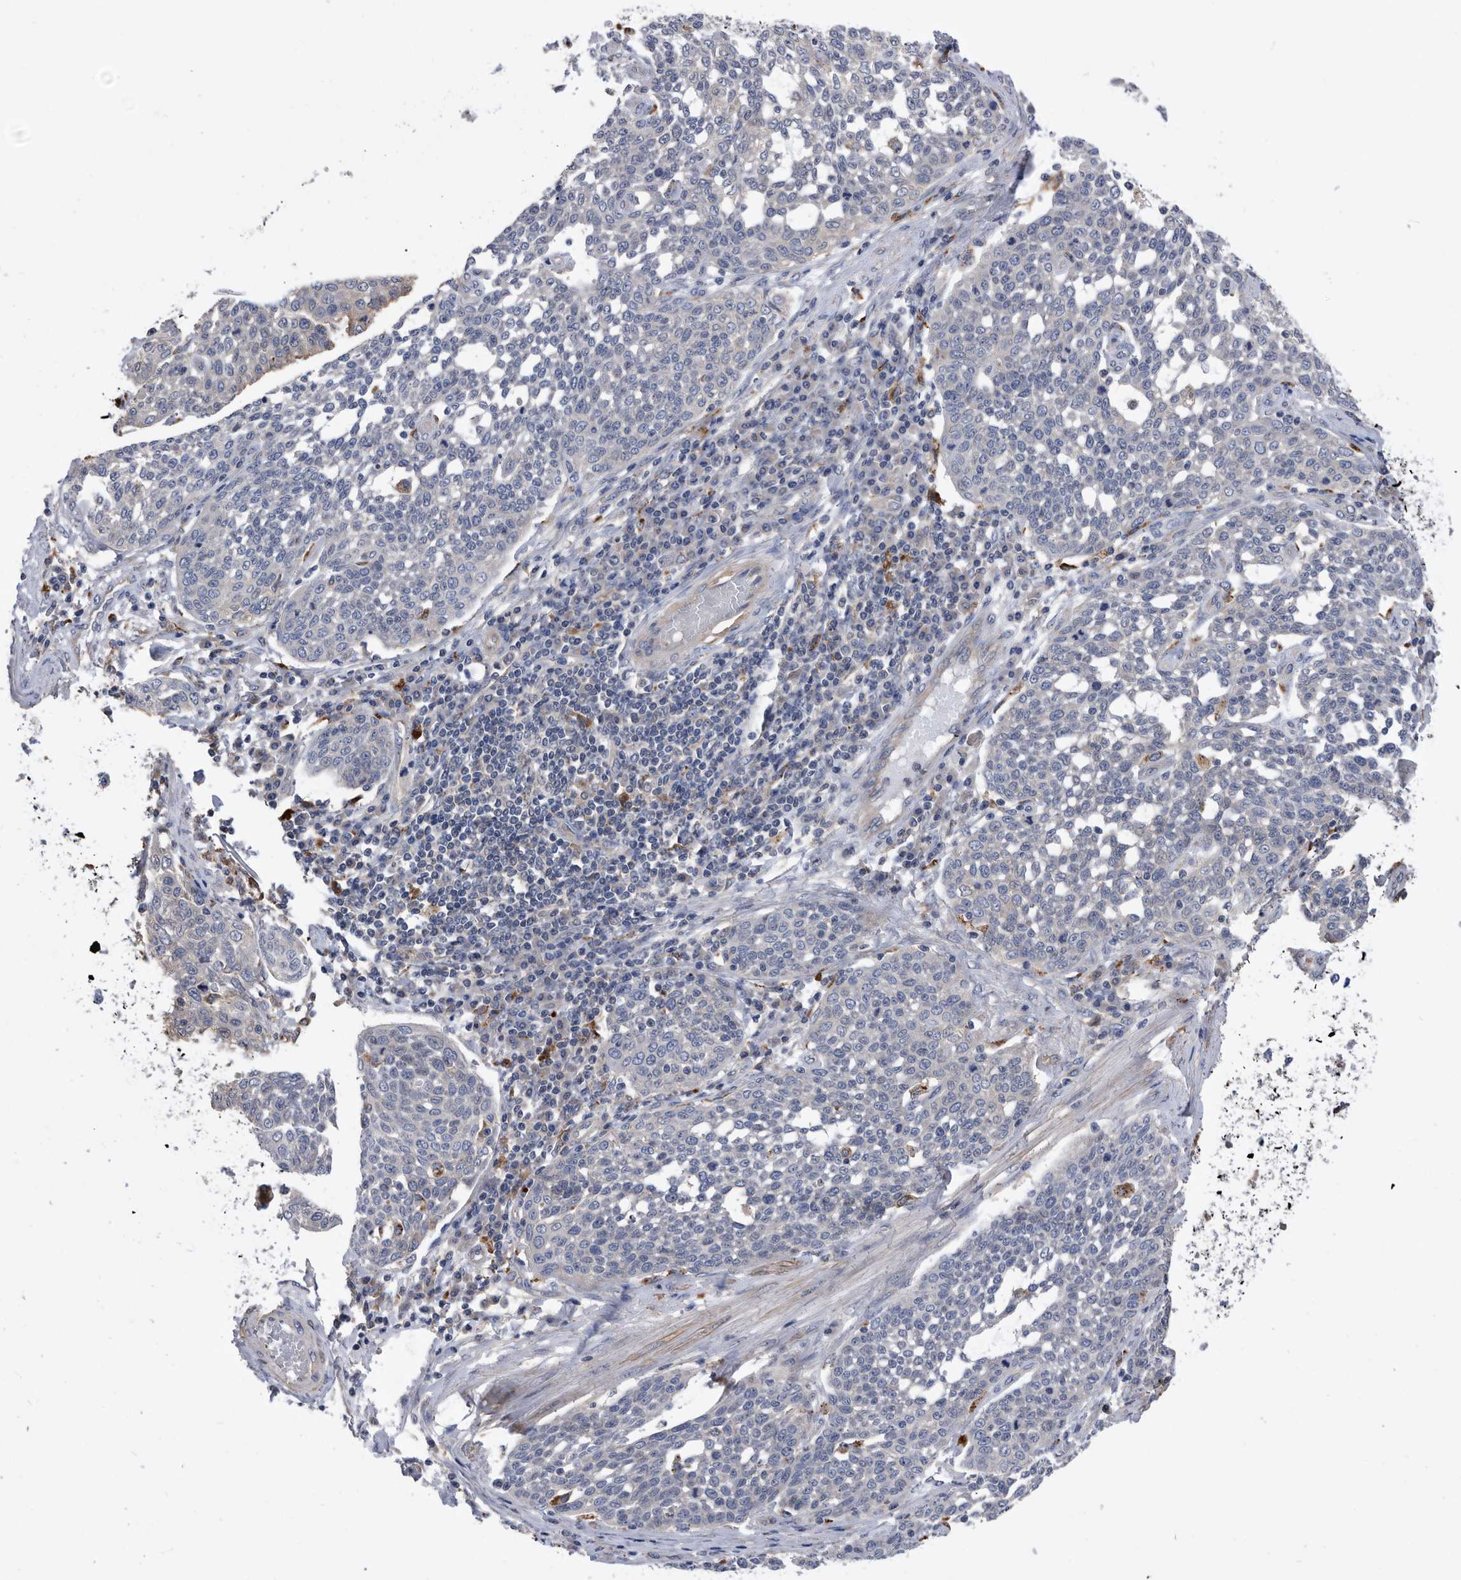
{"staining": {"intensity": "negative", "quantity": "none", "location": "none"}, "tissue": "cervical cancer", "cell_type": "Tumor cells", "image_type": "cancer", "snomed": [{"axis": "morphology", "description": "Squamous cell carcinoma, NOS"}, {"axis": "topography", "description": "Cervix"}], "caption": "Human cervical squamous cell carcinoma stained for a protein using immunohistochemistry demonstrates no expression in tumor cells.", "gene": "BAIAP3", "patient": {"sex": "female", "age": 34}}